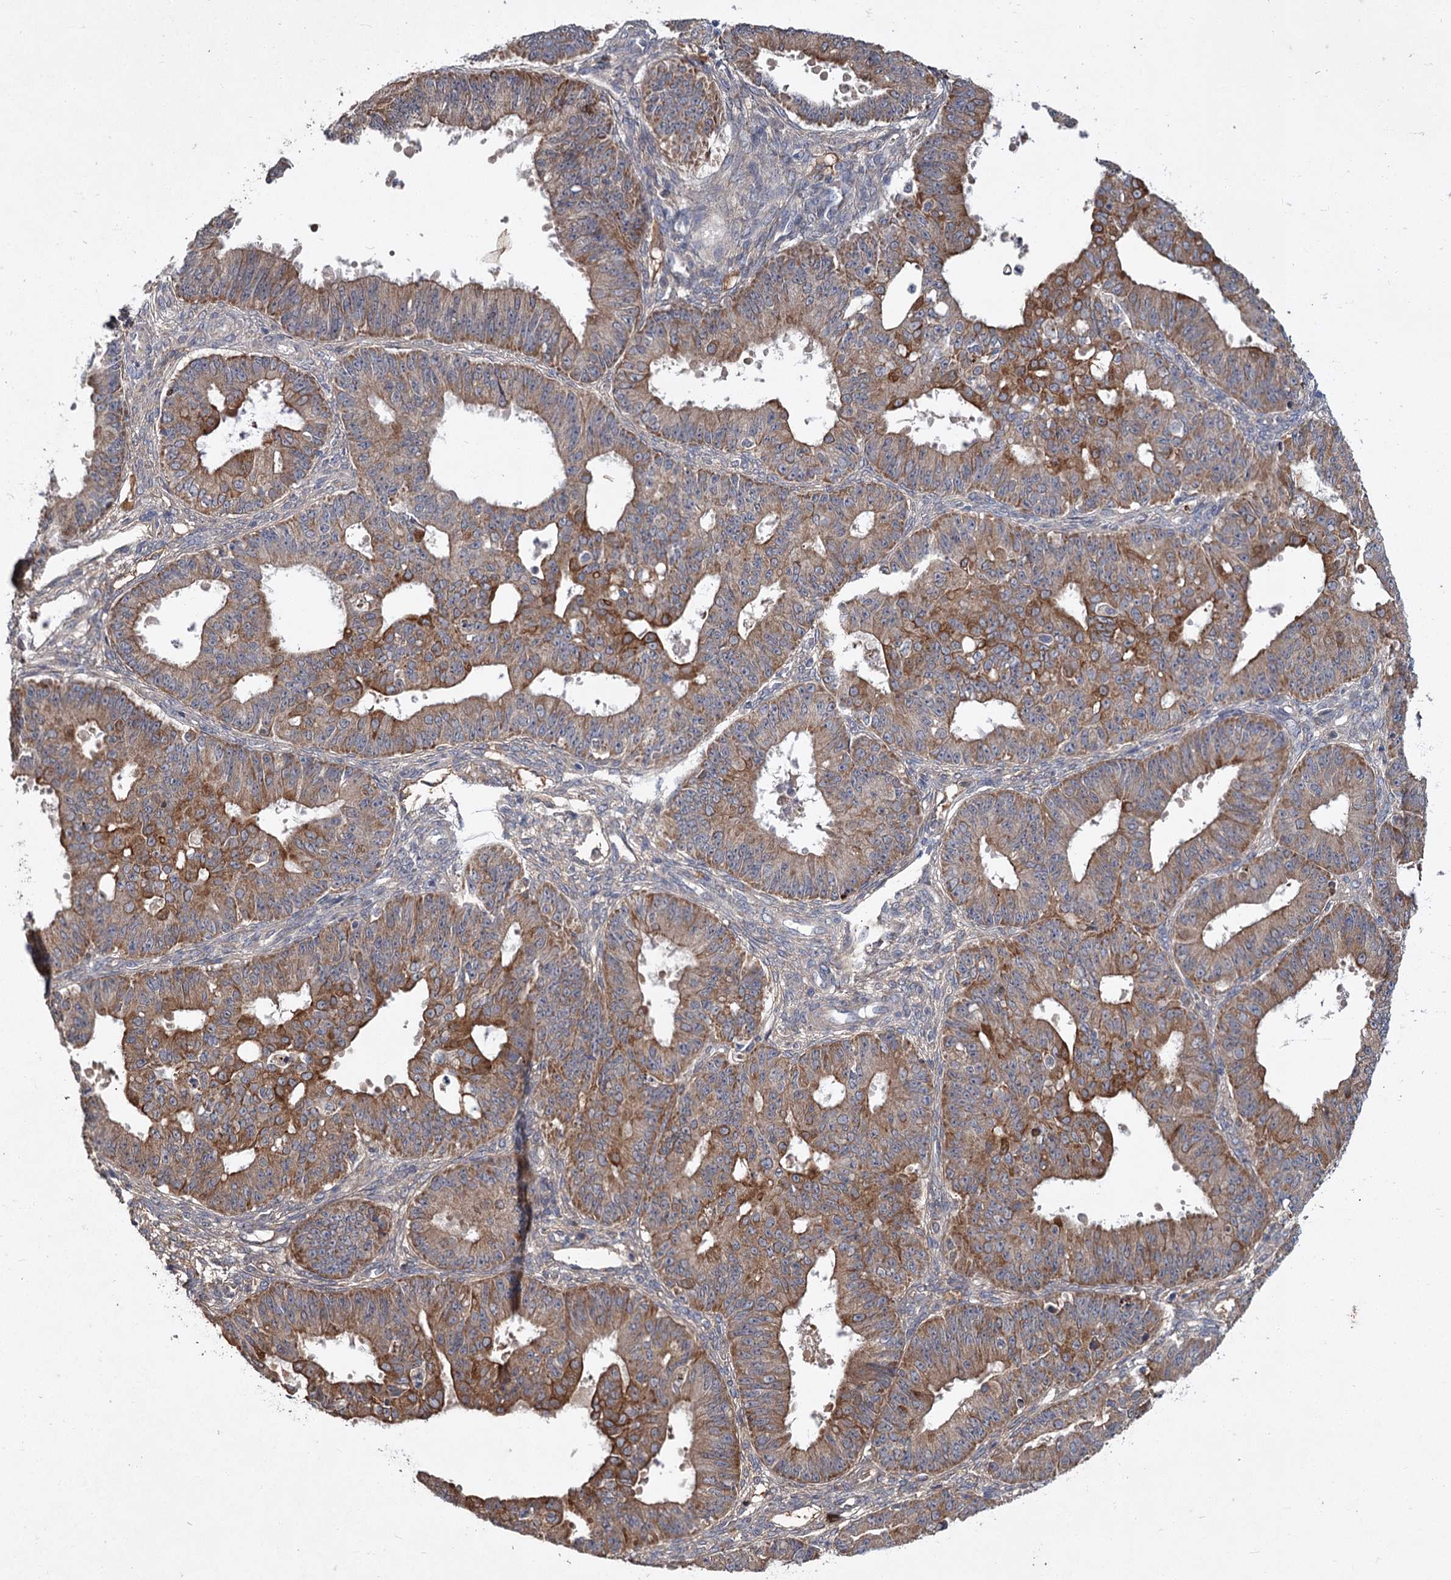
{"staining": {"intensity": "moderate", "quantity": ">75%", "location": "cytoplasmic/membranous"}, "tissue": "ovarian cancer", "cell_type": "Tumor cells", "image_type": "cancer", "snomed": [{"axis": "morphology", "description": "Carcinoma, endometroid"}, {"axis": "topography", "description": "Appendix"}, {"axis": "topography", "description": "Ovary"}], "caption": "Moderate cytoplasmic/membranous positivity for a protein is identified in approximately >75% of tumor cells of endometroid carcinoma (ovarian) using immunohistochemistry (IHC).", "gene": "MFN1", "patient": {"sex": "female", "age": 42}}